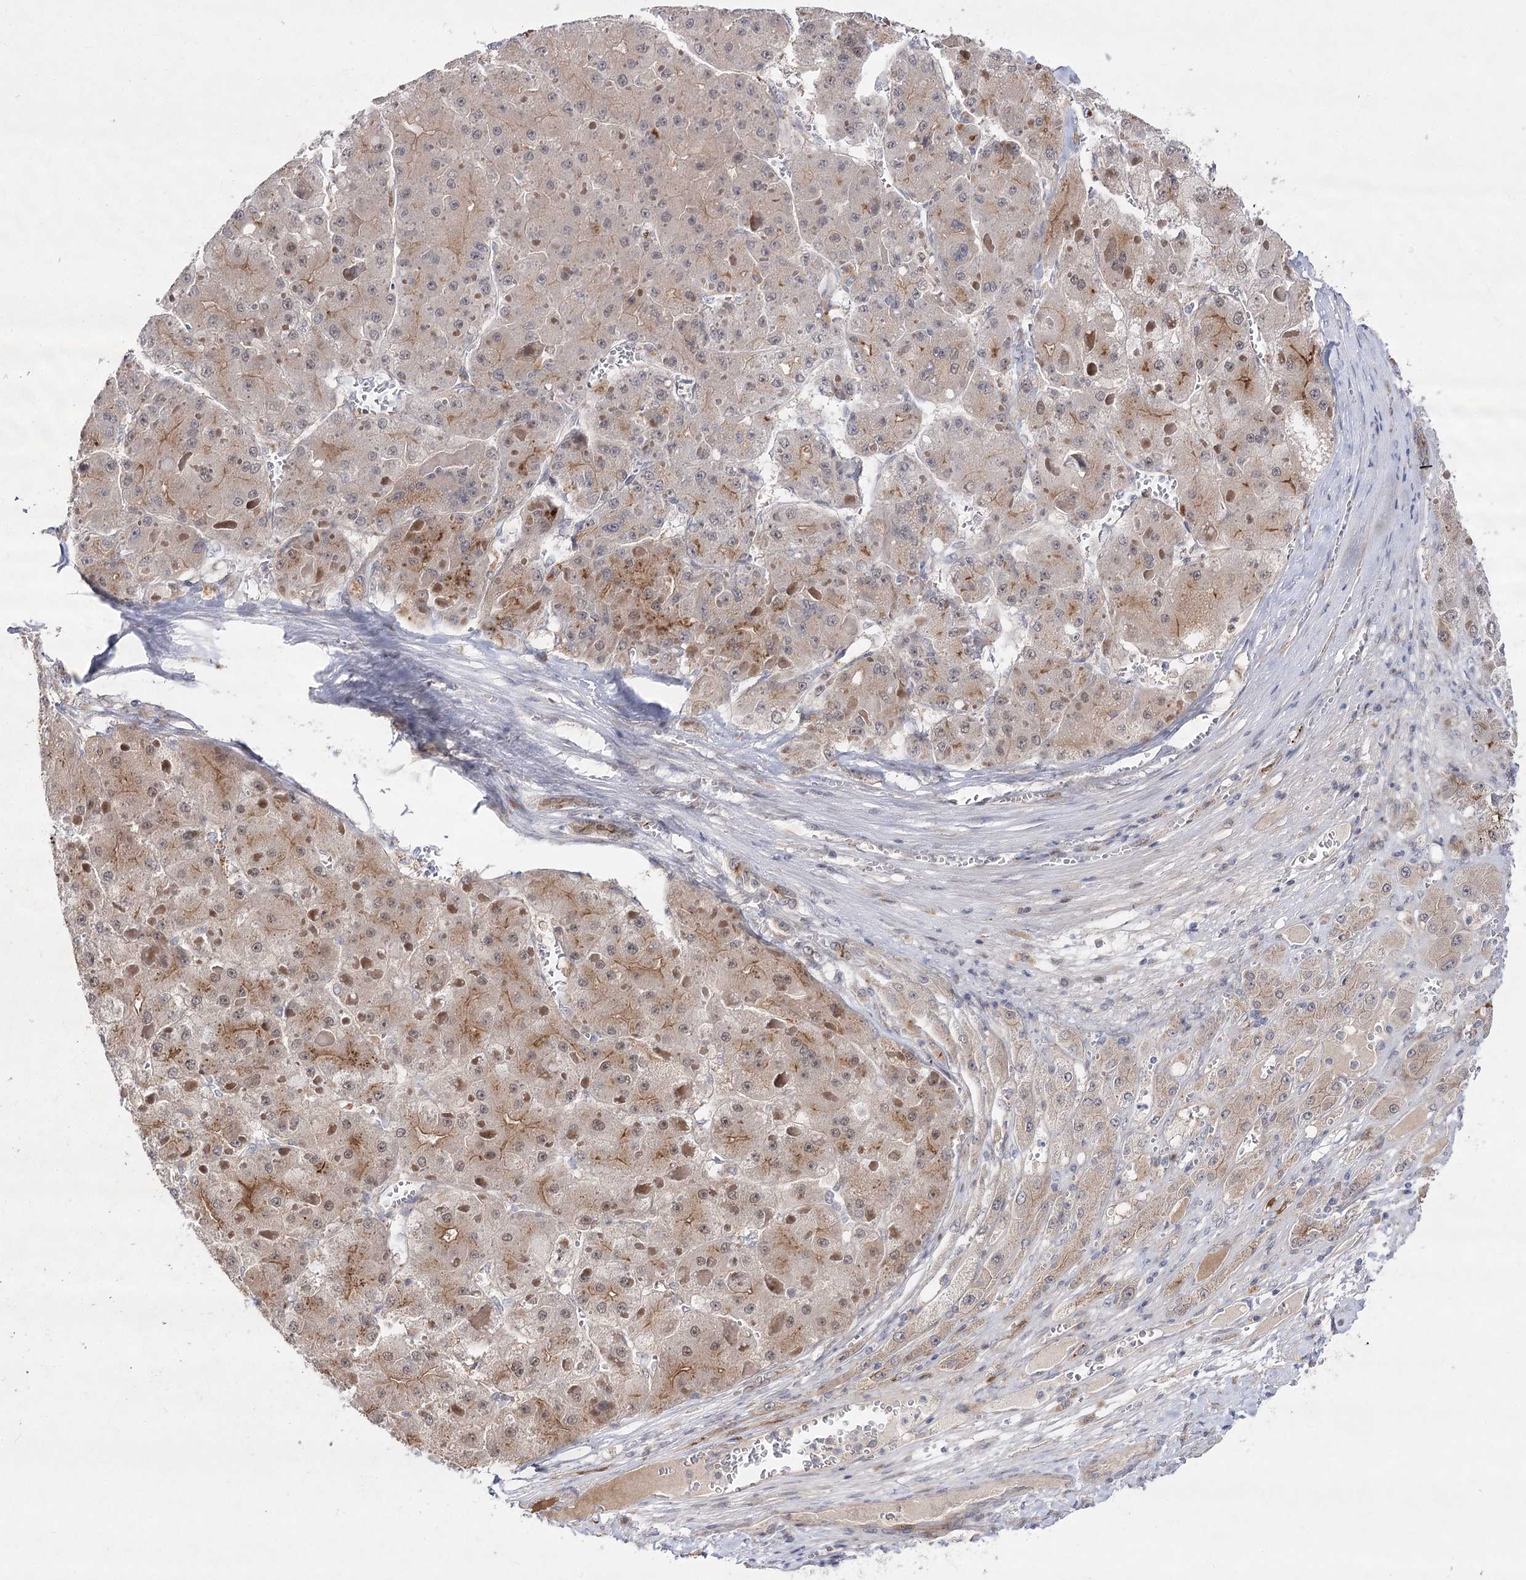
{"staining": {"intensity": "moderate", "quantity": "<25%", "location": "cytoplasmic/membranous"}, "tissue": "liver cancer", "cell_type": "Tumor cells", "image_type": "cancer", "snomed": [{"axis": "morphology", "description": "Carcinoma, Hepatocellular, NOS"}, {"axis": "topography", "description": "Liver"}], "caption": "Immunohistochemistry staining of liver hepatocellular carcinoma, which displays low levels of moderate cytoplasmic/membranous positivity in about <25% of tumor cells indicating moderate cytoplasmic/membranous protein staining. The staining was performed using DAB (brown) for protein detection and nuclei were counterstained in hematoxylin (blue).", "gene": "ARHGAP32", "patient": {"sex": "female", "age": 73}}